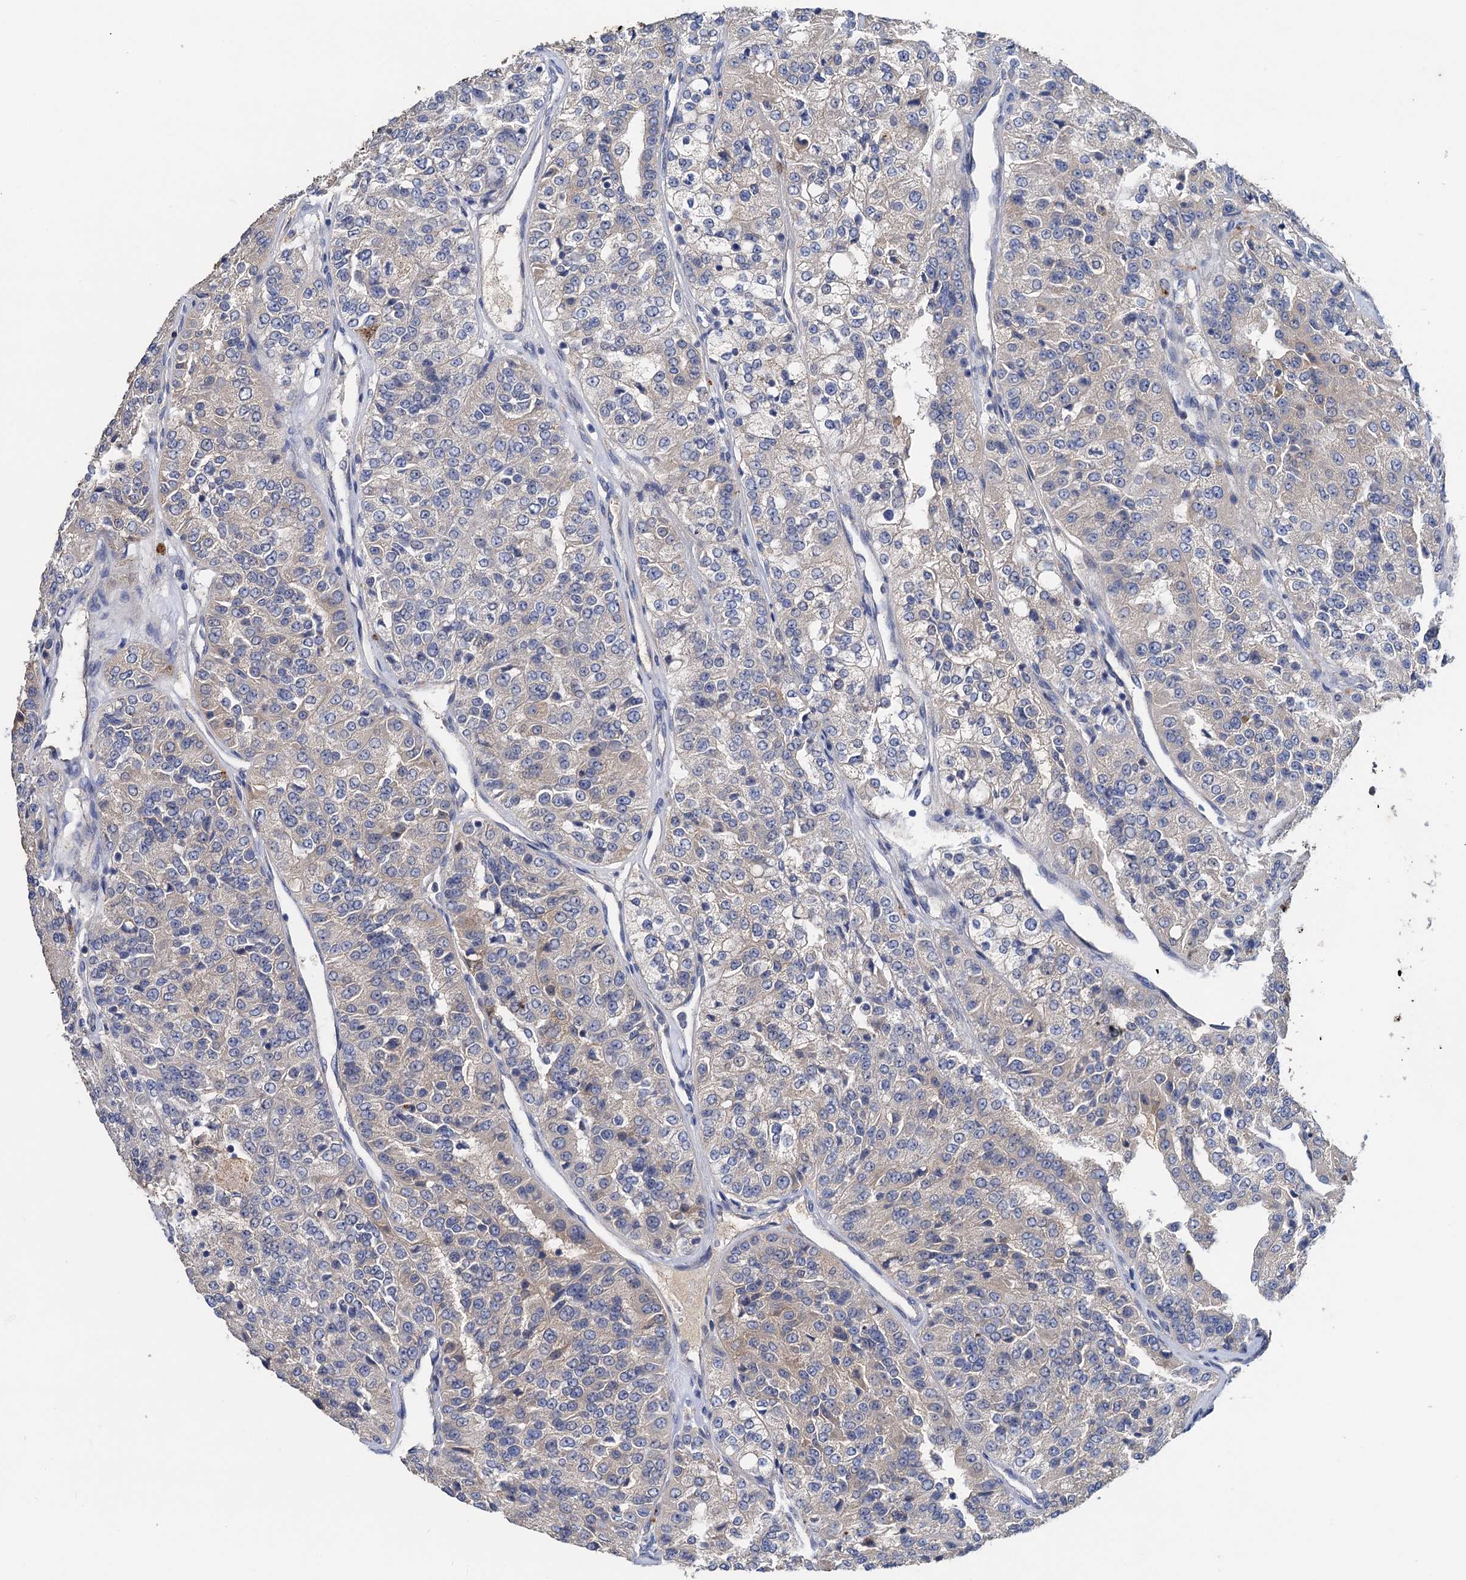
{"staining": {"intensity": "strong", "quantity": "<25%", "location": "cytoplasmic/membranous"}, "tissue": "renal cancer", "cell_type": "Tumor cells", "image_type": "cancer", "snomed": [{"axis": "morphology", "description": "Adenocarcinoma, NOS"}, {"axis": "topography", "description": "Kidney"}], "caption": "This histopathology image reveals renal cancer (adenocarcinoma) stained with immunohistochemistry to label a protein in brown. The cytoplasmic/membranous of tumor cells show strong positivity for the protein. Nuclei are counter-stained blue.", "gene": "TMEM39B", "patient": {"sex": "female", "age": 63}}